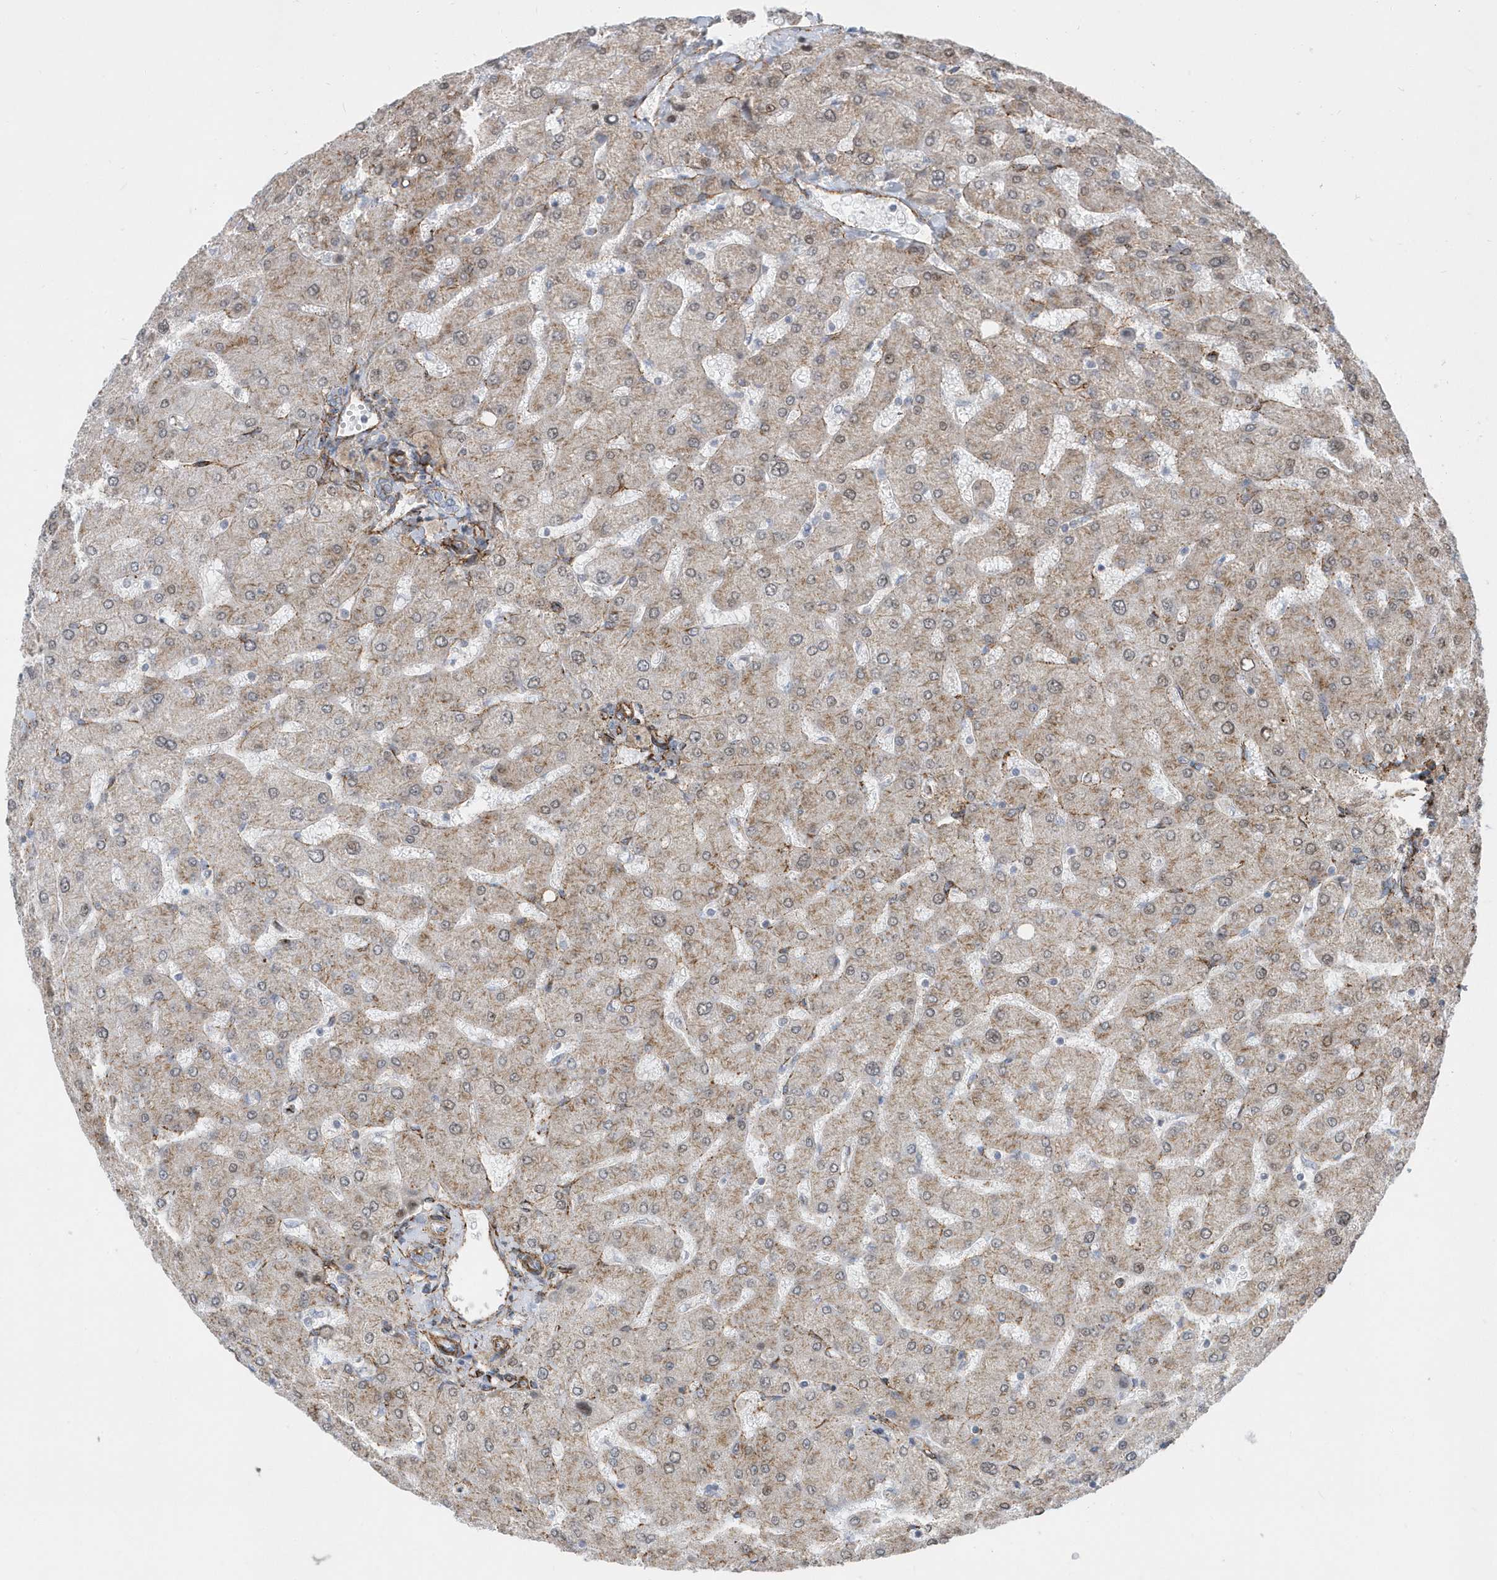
{"staining": {"intensity": "negative", "quantity": "none", "location": "none"}, "tissue": "liver", "cell_type": "Cholangiocytes", "image_type": "normal", "snomed": [{"axis": "morphology", "description": "Normal tissue, NOS"}, {"axis": "topography", "description": "Liver"}], "caption": "Protein analysis of benign liver demonstrates no significant positivity in cholangiocytes. (Stains: DAB IHC with hematoxylin counter stain, Microscopy: brightfield microscopy at high magnification).", "gene": "HRH4", "patient": {"sex": "male", "age": 55}}